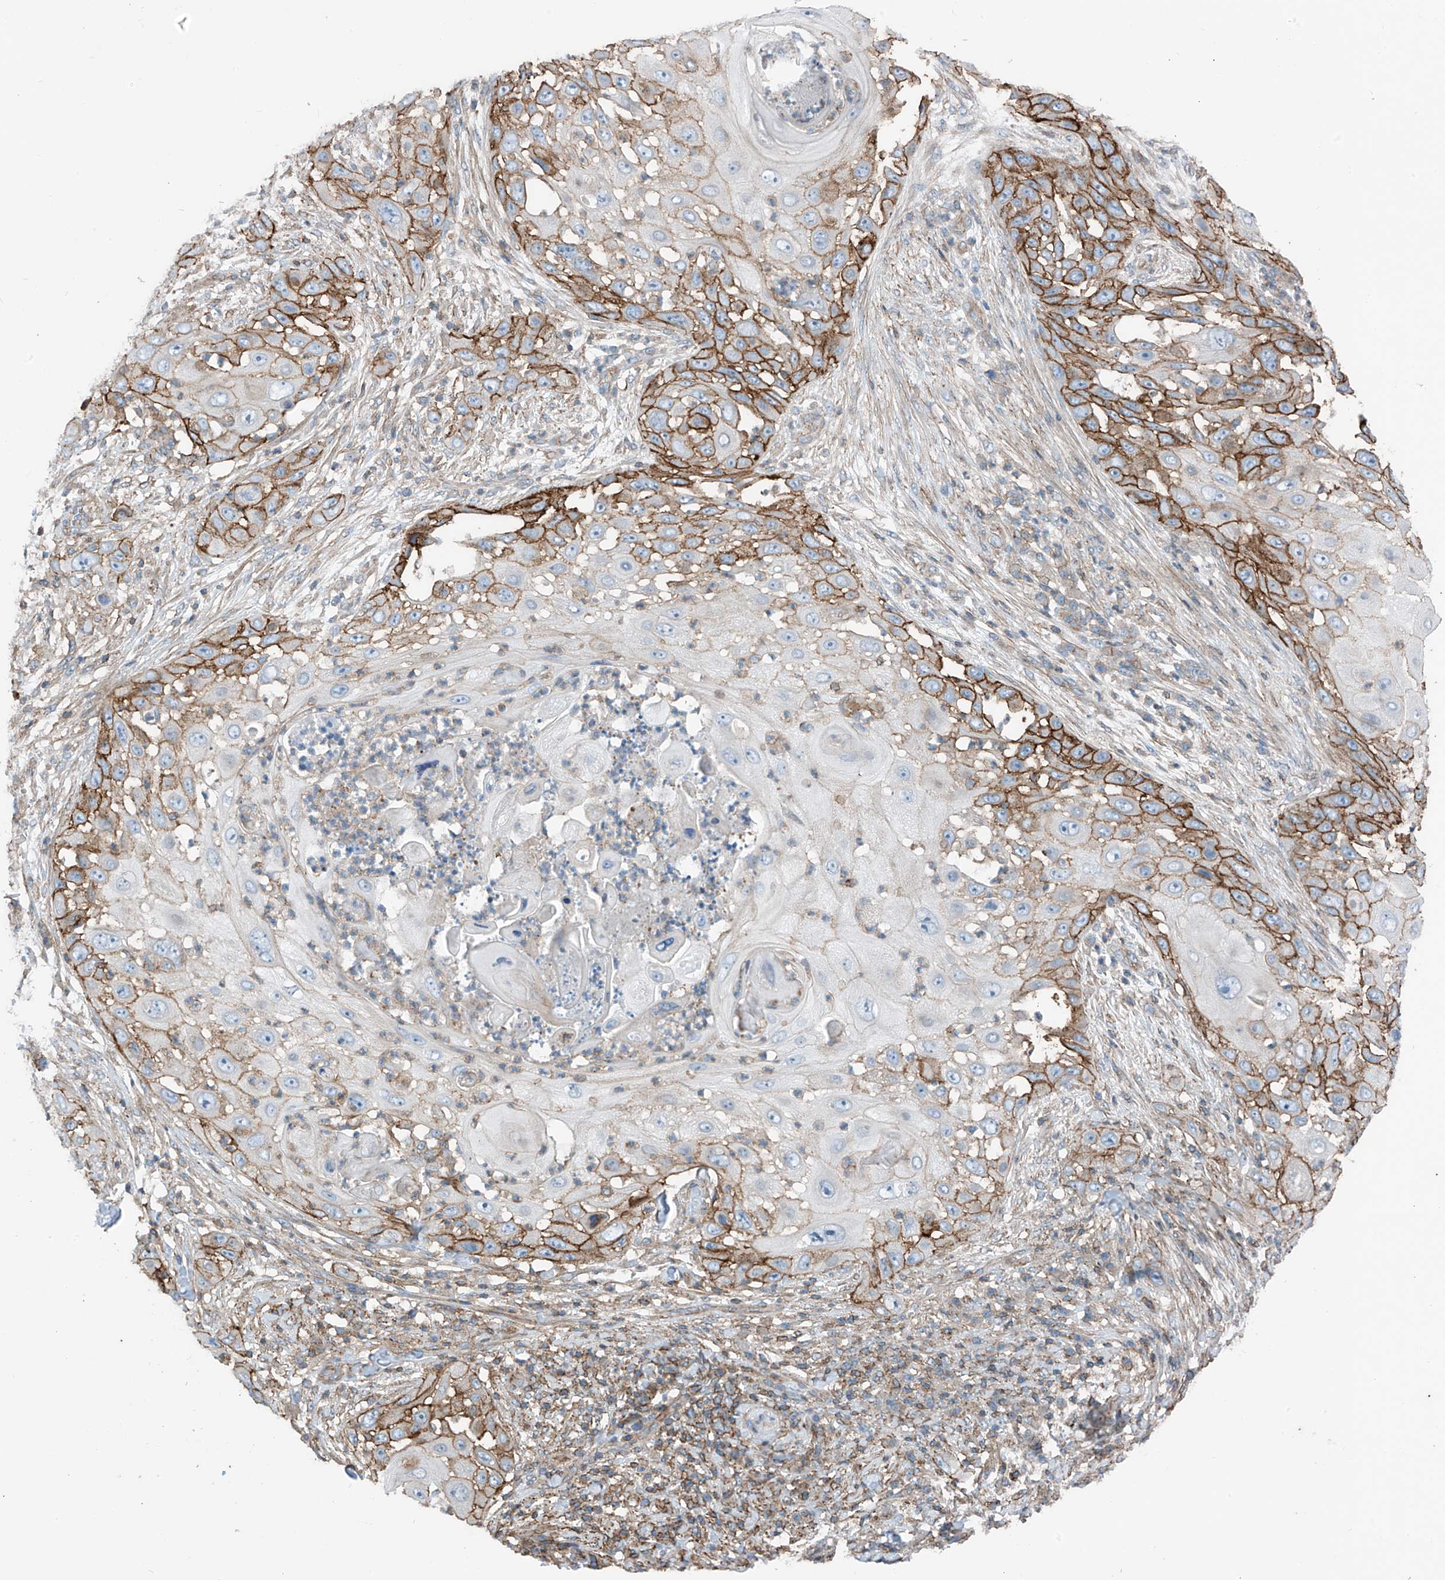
{"staining": {"intensity": "moderate", "quantity": "25%-75%", "location": "cytoplasmic/membranous"}, "tissue": "skin cancer", "cell_type": "Tumor cells", "image_type": "cancer", "snomed": [{"axis": "morphology", "description": "Squamous cell carcinoma, NOS"}, {"axis": "topography", "description": "Skin"}], "caption": "Moderate cytoplasmic/membranous expression is seen in approximately 25%-75% of tumor cells in skin cancer (squamous cell carcinoma). (DAB (3,3'-diaminobenzidine) = brown stain, brightfield microscopy at high magnification).", "gene": "SLC1A5", "patient": {"sex": "female", "age": 44}}